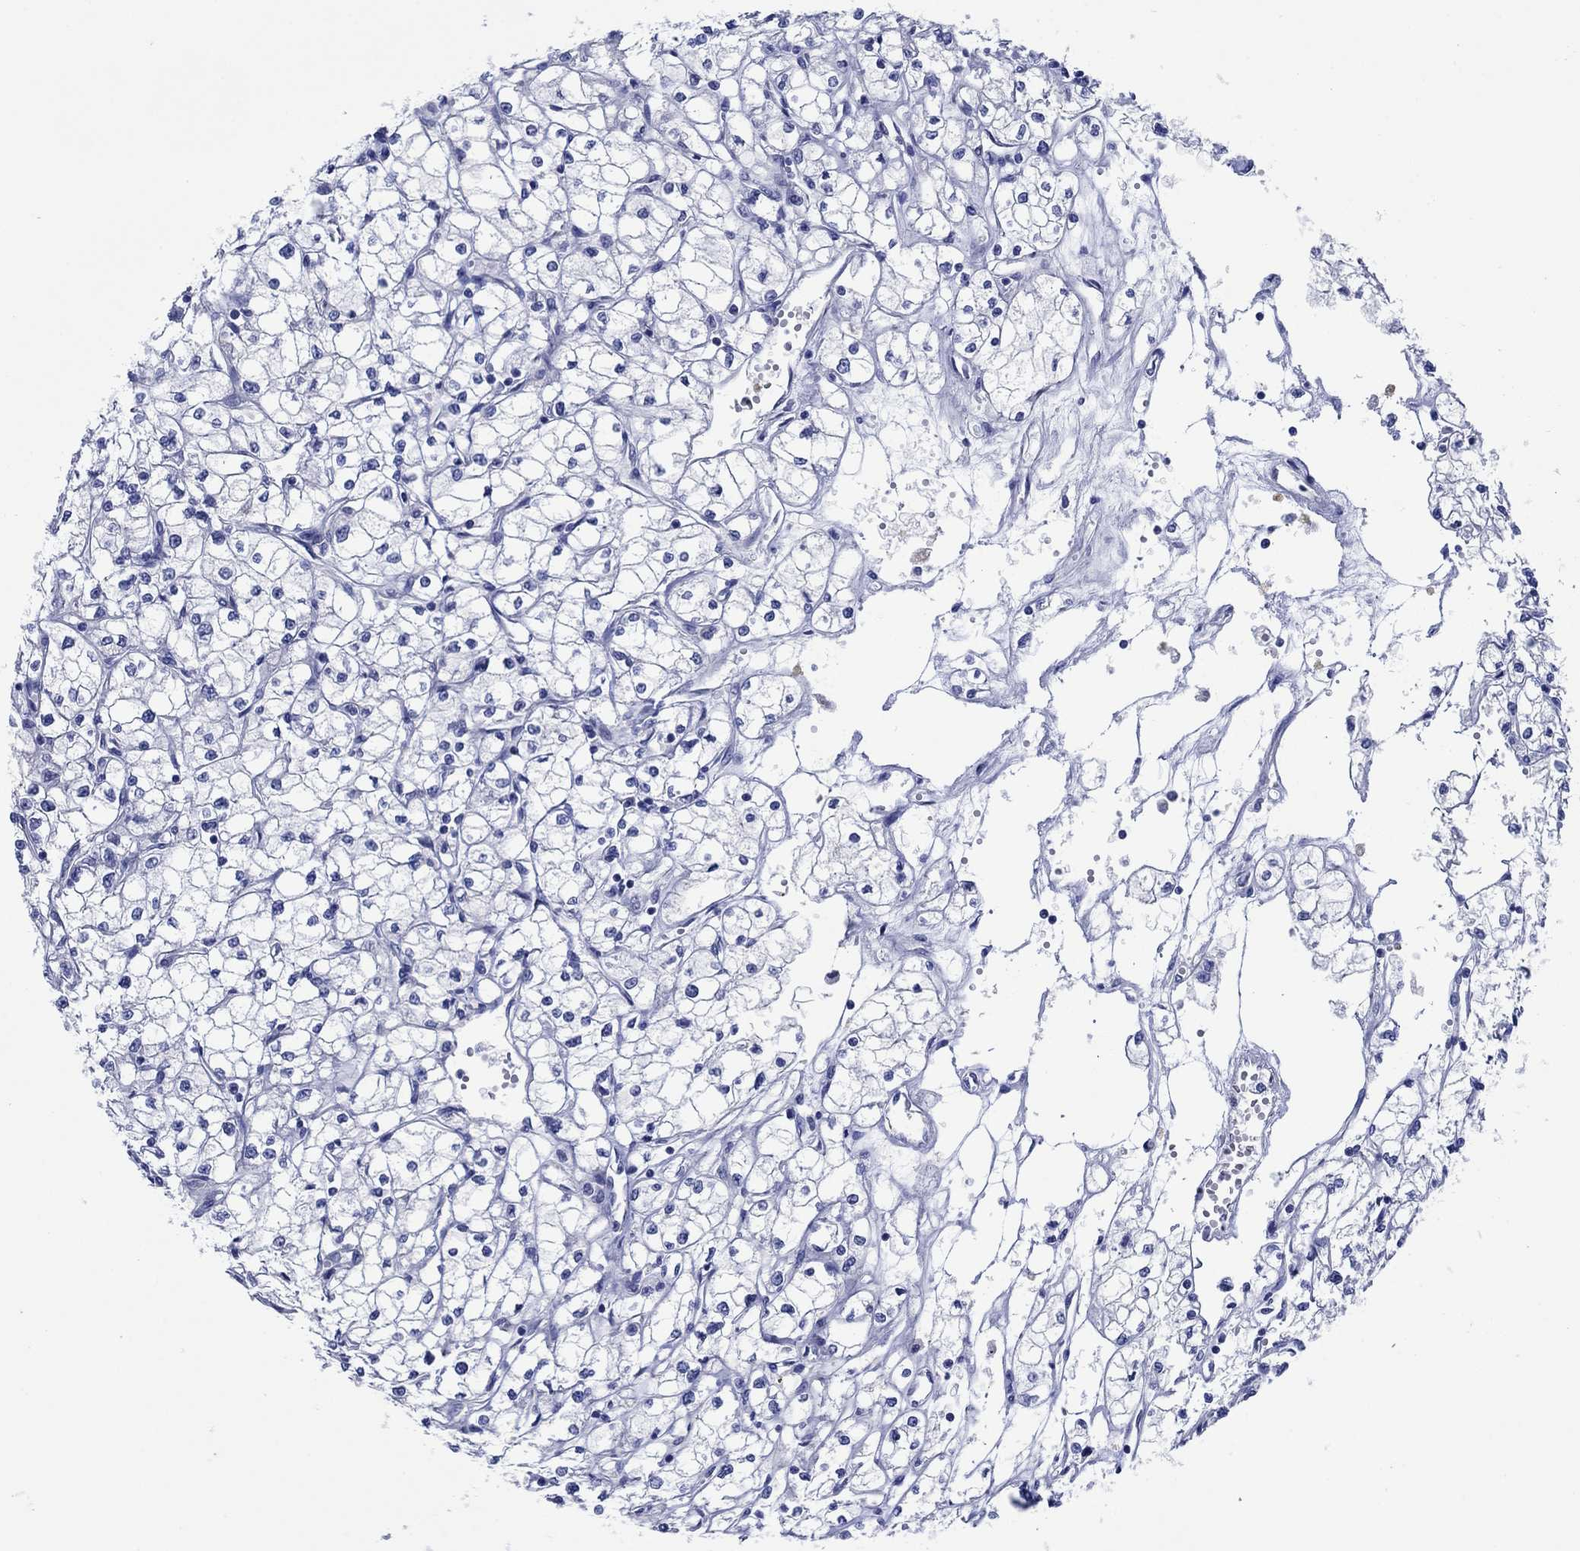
{"staining": {"intensity": "negative", "quantity": "none", "location": "none"}, "tissue": "renal cancer", "cell_type": "Tumor cells", "image_type": "cancer", "snomed": [{"axis": "morphology", "description": "Adenocarcinoma, NOS"}, {"axis": "topography", "description": "Kidney"}], "caption": "The immunohistochemistry image has no significant expression in tumor cells of adenocarcinoma (renal) tissue.", "gene": "TRIM16", "patient": {"sex": "male", "age": 67}}